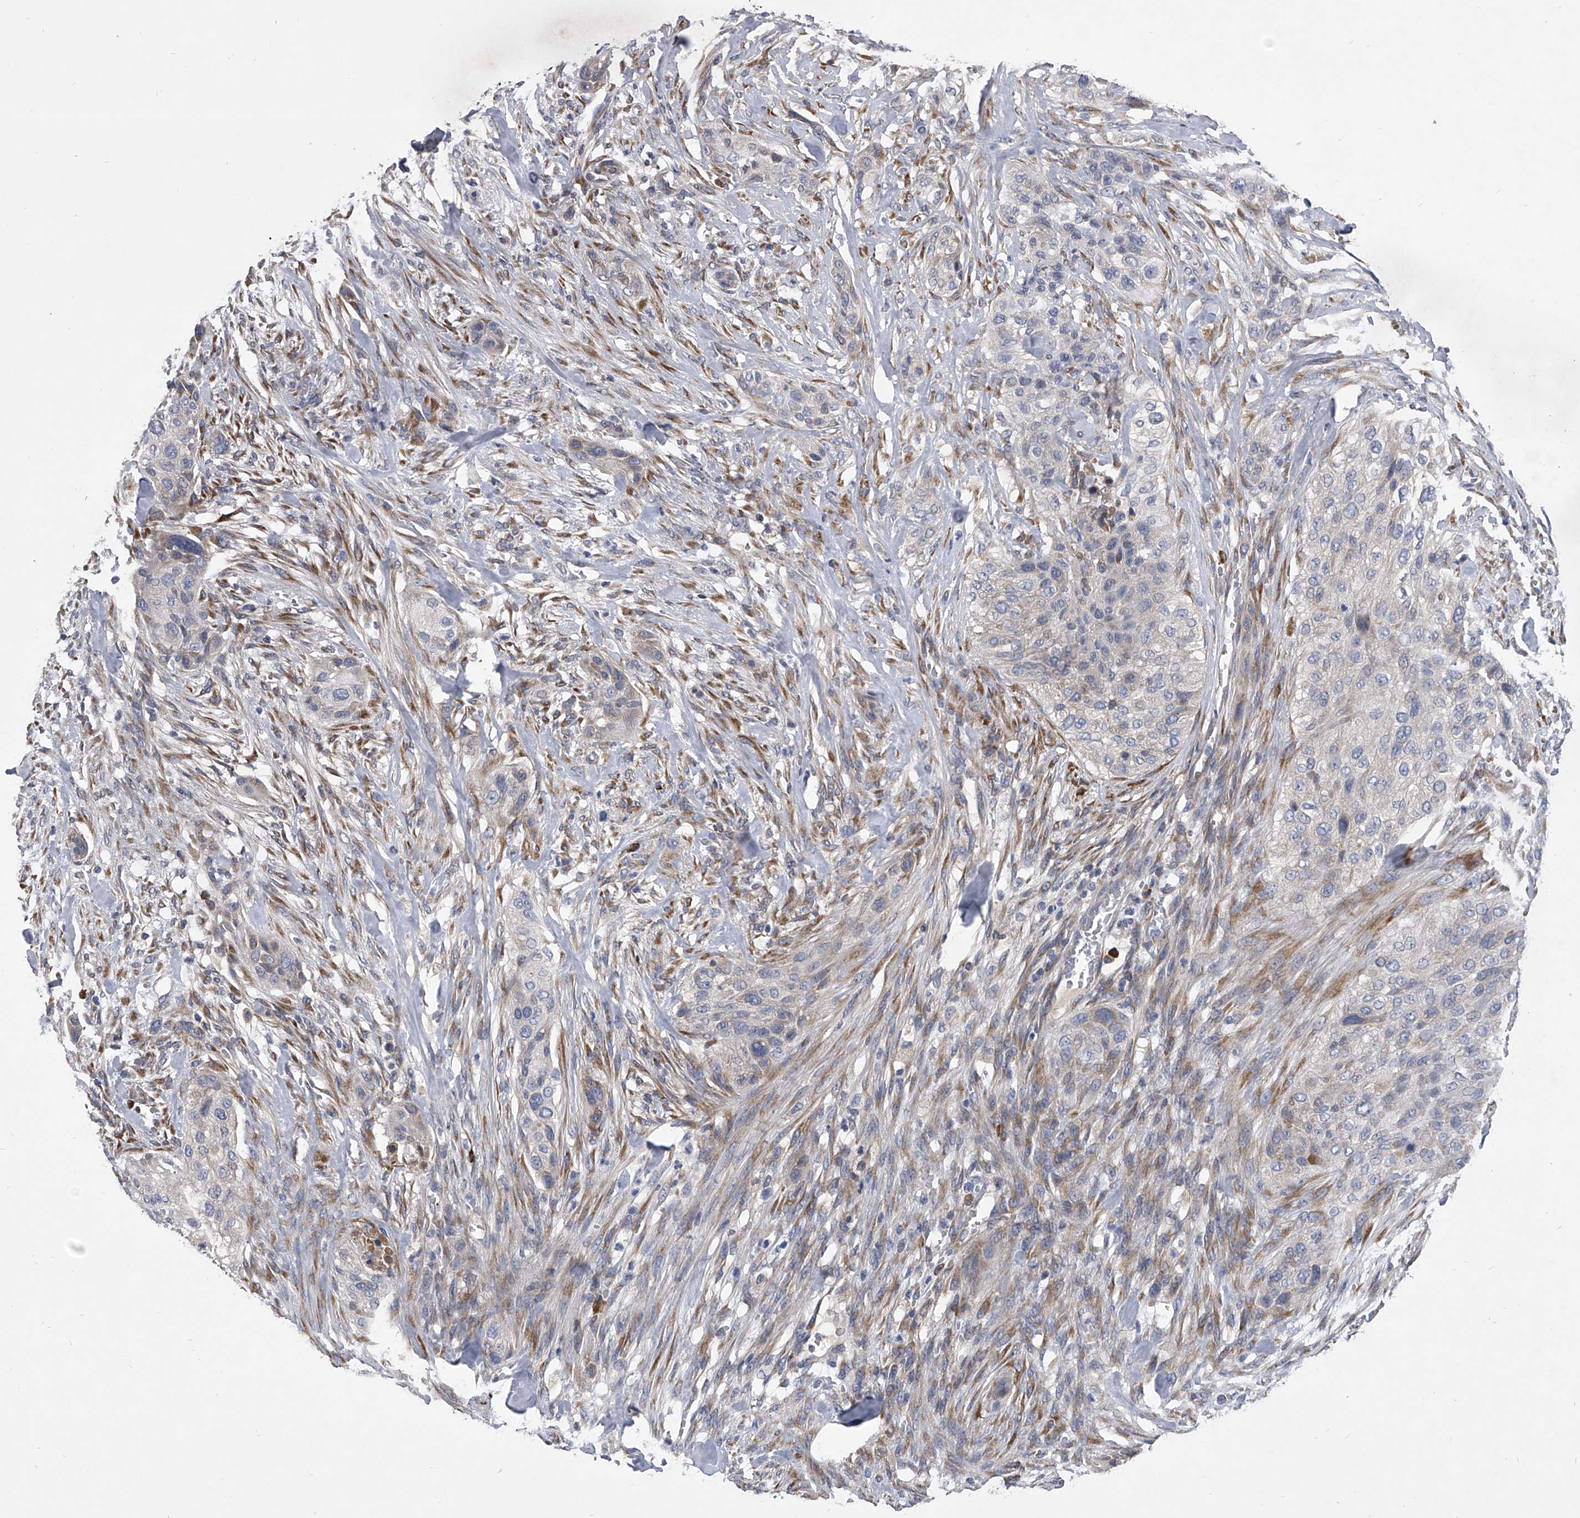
{"staining": {"intensity": "negative", "quantity": "none", "location": "none"}, "tissue": "urothelial cancer", "cell_type": "Tumor cells", "image_type": "cancer", "snomed": [{"axis": "morphology", "description": "Urothelial carcinoma, High grade"}, {"axis": "topography", "description": "Urinary bladder"}], "caption": "Immunohistochemistry histopathology image of human urothelial cancer stained for a protein (brown), which displays no staining in tumor cells. (DAB (3,3'-diaminobenzidine) IHC with hematoxylin counter stain).", "gene": "CCR4", "patient": {"sex": "male", "age": 35}}